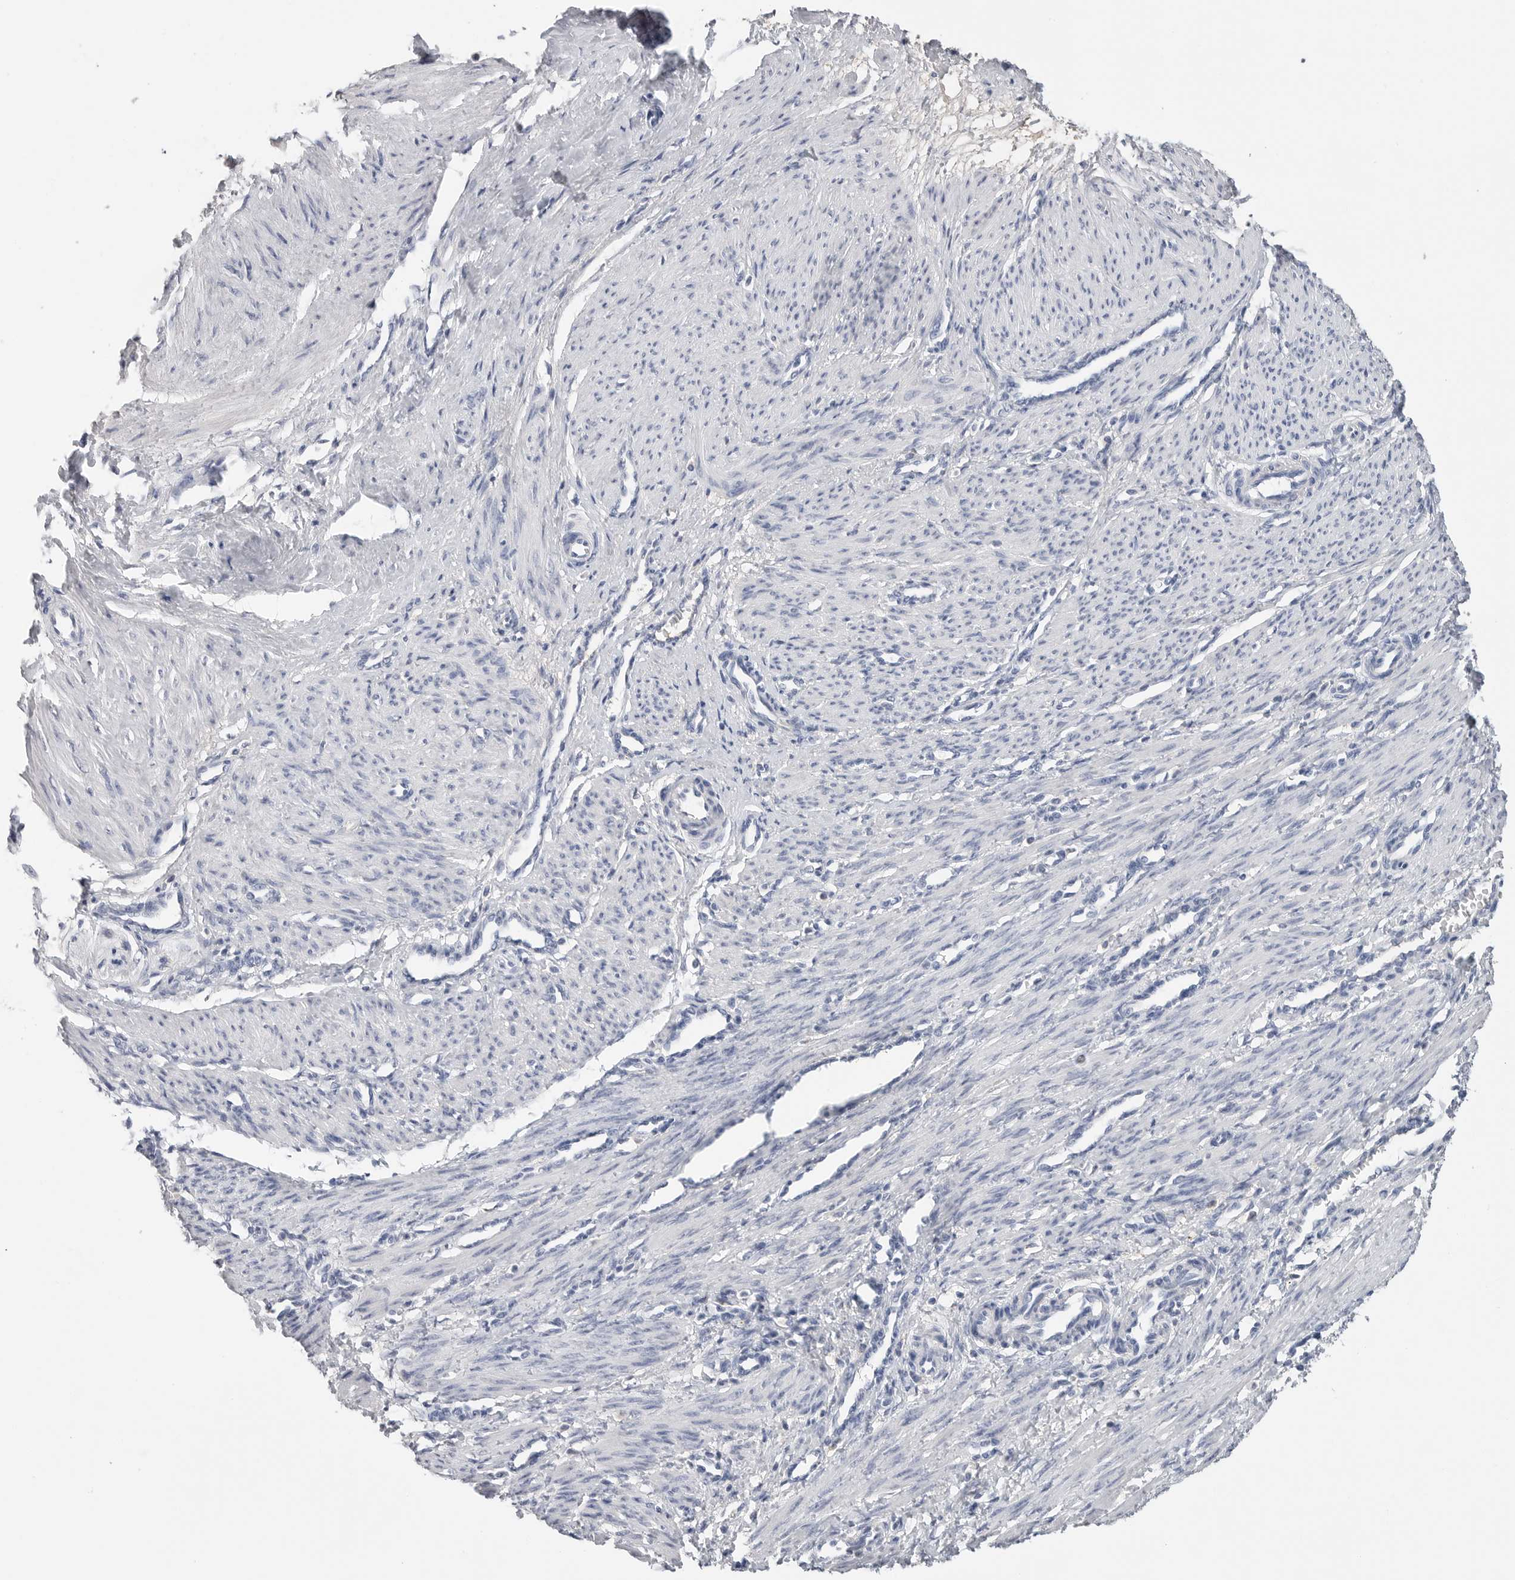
{"staining": {"intensity": "negative", "quantity": "none", "location": "none"}, "tissue": "smooth muscle", "cell_type": "Smooth muscle cells", "image_type": "normal", "snomed": [{"axis": "morphology", "description": "Normal tissue, NOS"}, {"axis": "topography", "description": "Endometrium"}], "caption": "A high-resolution image shows immunohistochemistry staining of benign smooth muscle, which shows no significant expression in smooth muscle cells. (DAB (3,3'-diaminobenzidine) immunohistochemistry (IHC) with hematoxylin counter stain).", "gene": "FABP6", "patient": {"sex": "female", "age": 33}}